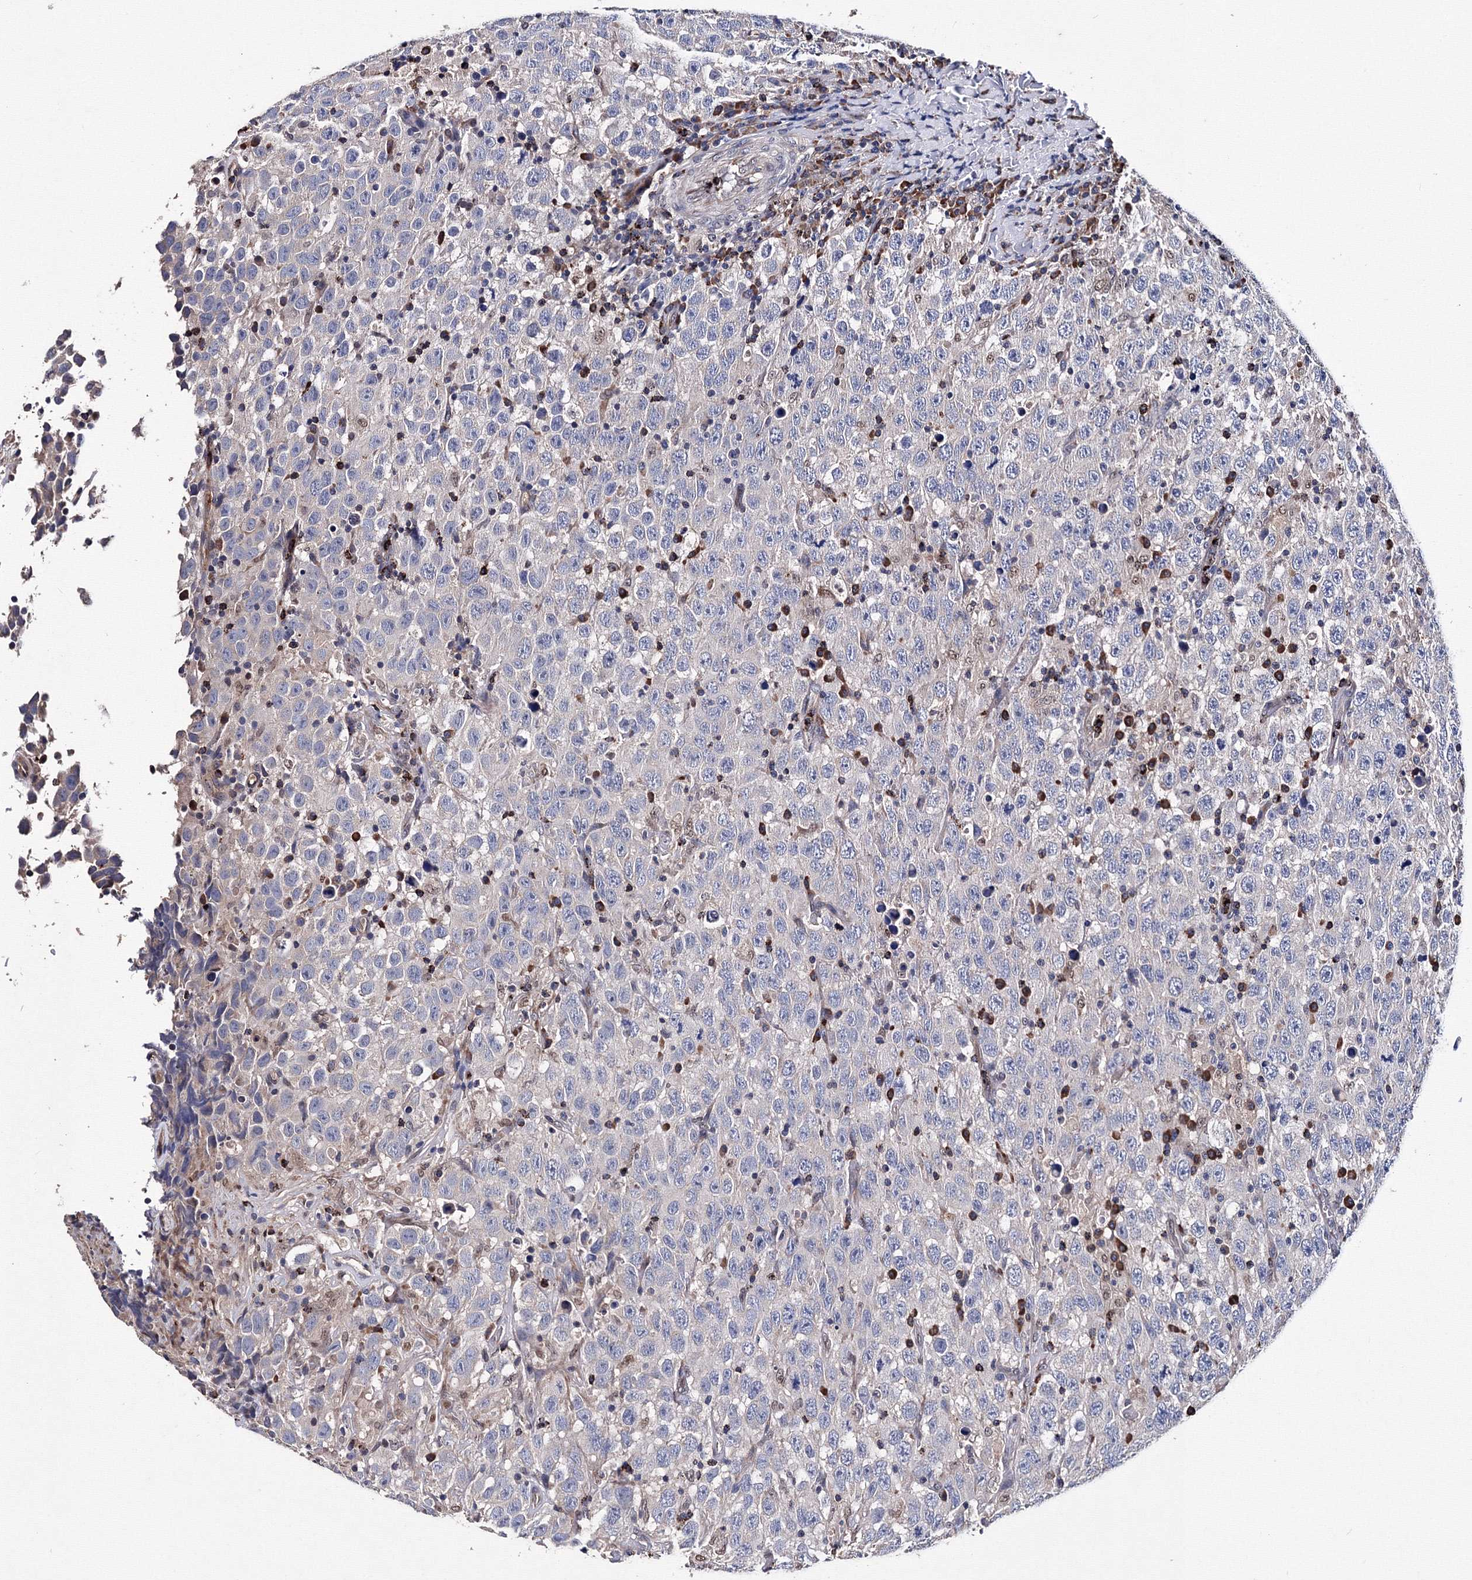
{"staining": {"intensity": "negative", "quantity": "none", "location": "none"}, "tissue": "testis cancer", "cell_type": "Tumor cells", "image_type": "cancer", "snomed": [{"axis": "morphology", "description": "Seminoma, NOS"}, {"axis": "topography", "description": "Testis"}], "caption": "High power microscopy micrograph of an immunohistochemistry (IHC) micrograph of testis seminoma, revealing no significant positivity in tumor cells.", "gene": "PHYKPL", "patient": {"sex": "male", "age": 41}}